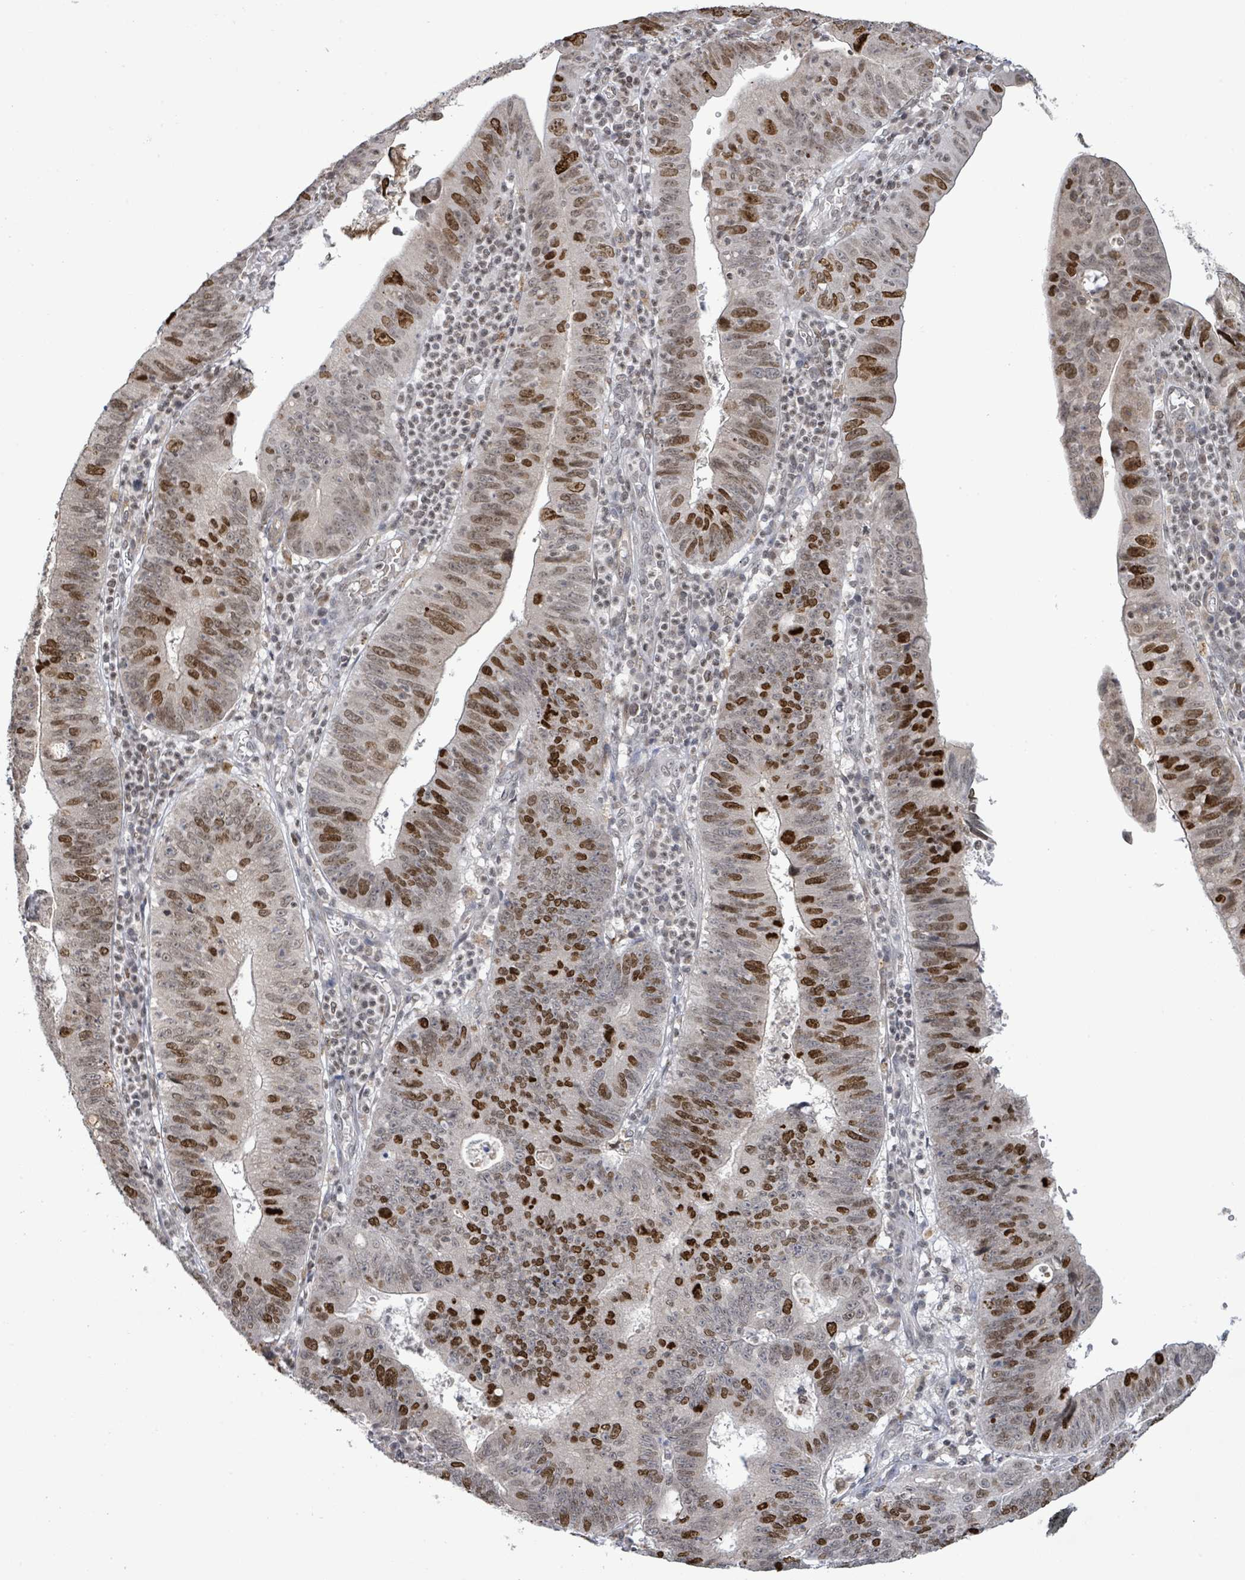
{"staining": {"intensity": "strong", "quantity": "25%-75%", "location": "nuclear"}, "tissue": "stomach cancer", "cell_type": "Tumor cells", "image_type": "cancer", "snomed": [{"axis": "morphology", "description": "Adenocarcinoma, NOS"}, {"axis": "topography", "description": "Stomach"}], "caption": "Protein analysis of stomach adenocarcinoma tissue displays strong nuclear expression in about 25%-75% of tumor cells.", "gene": "SBF2", "patient": {"sex": "male", "age": 59}}